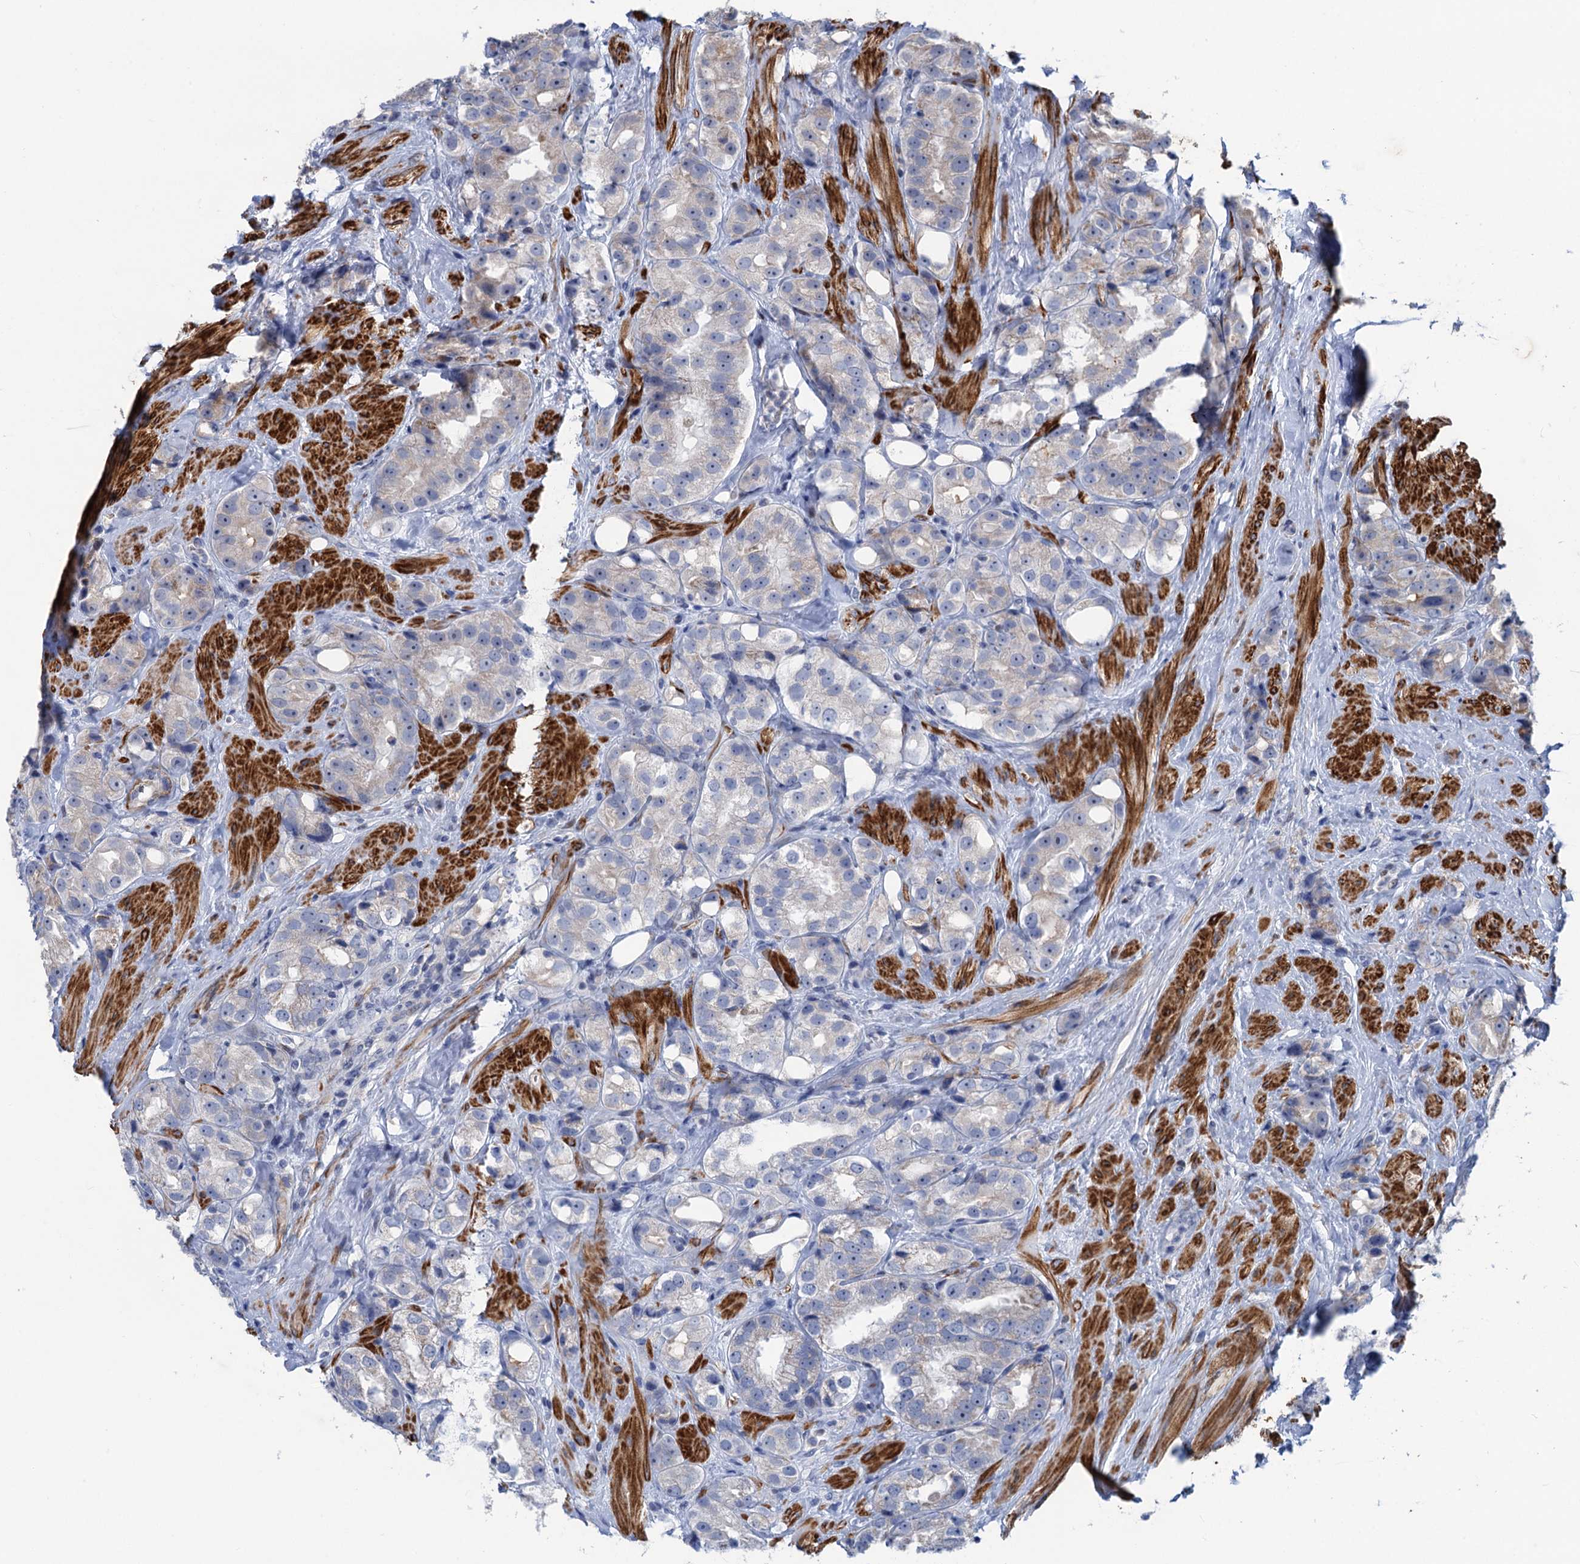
{"staining": {"intensity": "negative", "quantity": "none", "location": "none"}, "tissue": "prostate cancer", "cell_type": "Tumor cells", "image_type": "cancer", "snomed": [{"axis": "morphology", "description": "Adenocarcinoma, NOS"}, {"axis": "topography", "description": "Prostate"}], "caption": "A histopathology image of human prostate adenocarcinoma is negative for staining in tumor cells. (DAB (3,3'-diaminobenzidine) immunohistochemistry (IHC) with hematoxylin counter stain).", "gene": "ESYT3", "patient": {"sex": "male", "age": 79}}